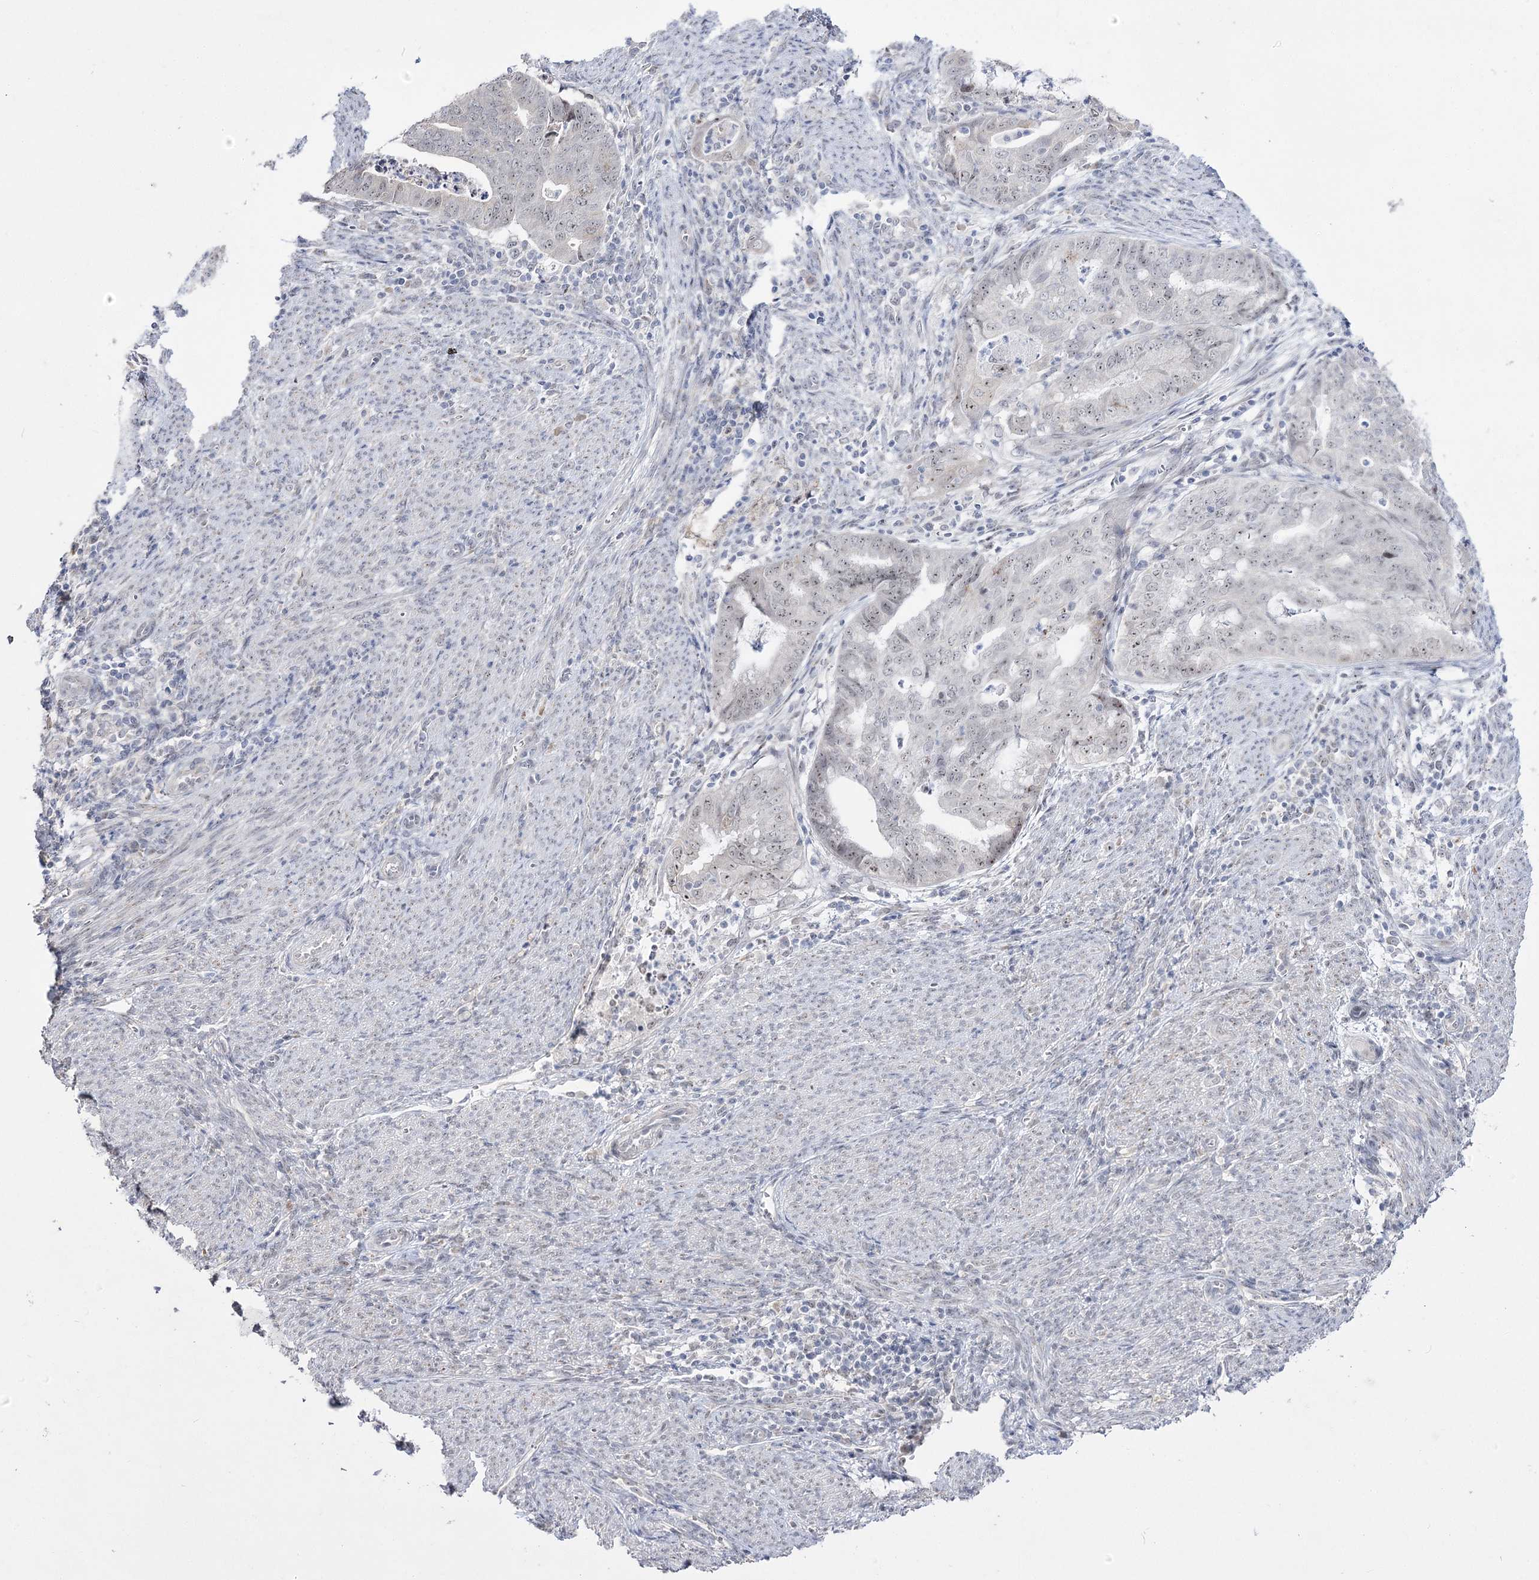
{"staining": {"intensity": "moderate", "quantity": ">75%", "location": "nuclear"}, "tissue": "endometrial cancer", "cell_type": "Tumor cells", "image_type": "cancer", "snomed": [{"axis": "morphology", "description": "Adenocarcinoma, NOS"}, {"axis": "topography", "description": "Endometrium"}], "caption": "Adenocarcinoma (endometrial) stained for a protein (brown) exhibits moderate nuclear positive positivity in about >75% of tumor cells.", "gene": "DDX50", "patient": {"sex": "female", "age": 79}}